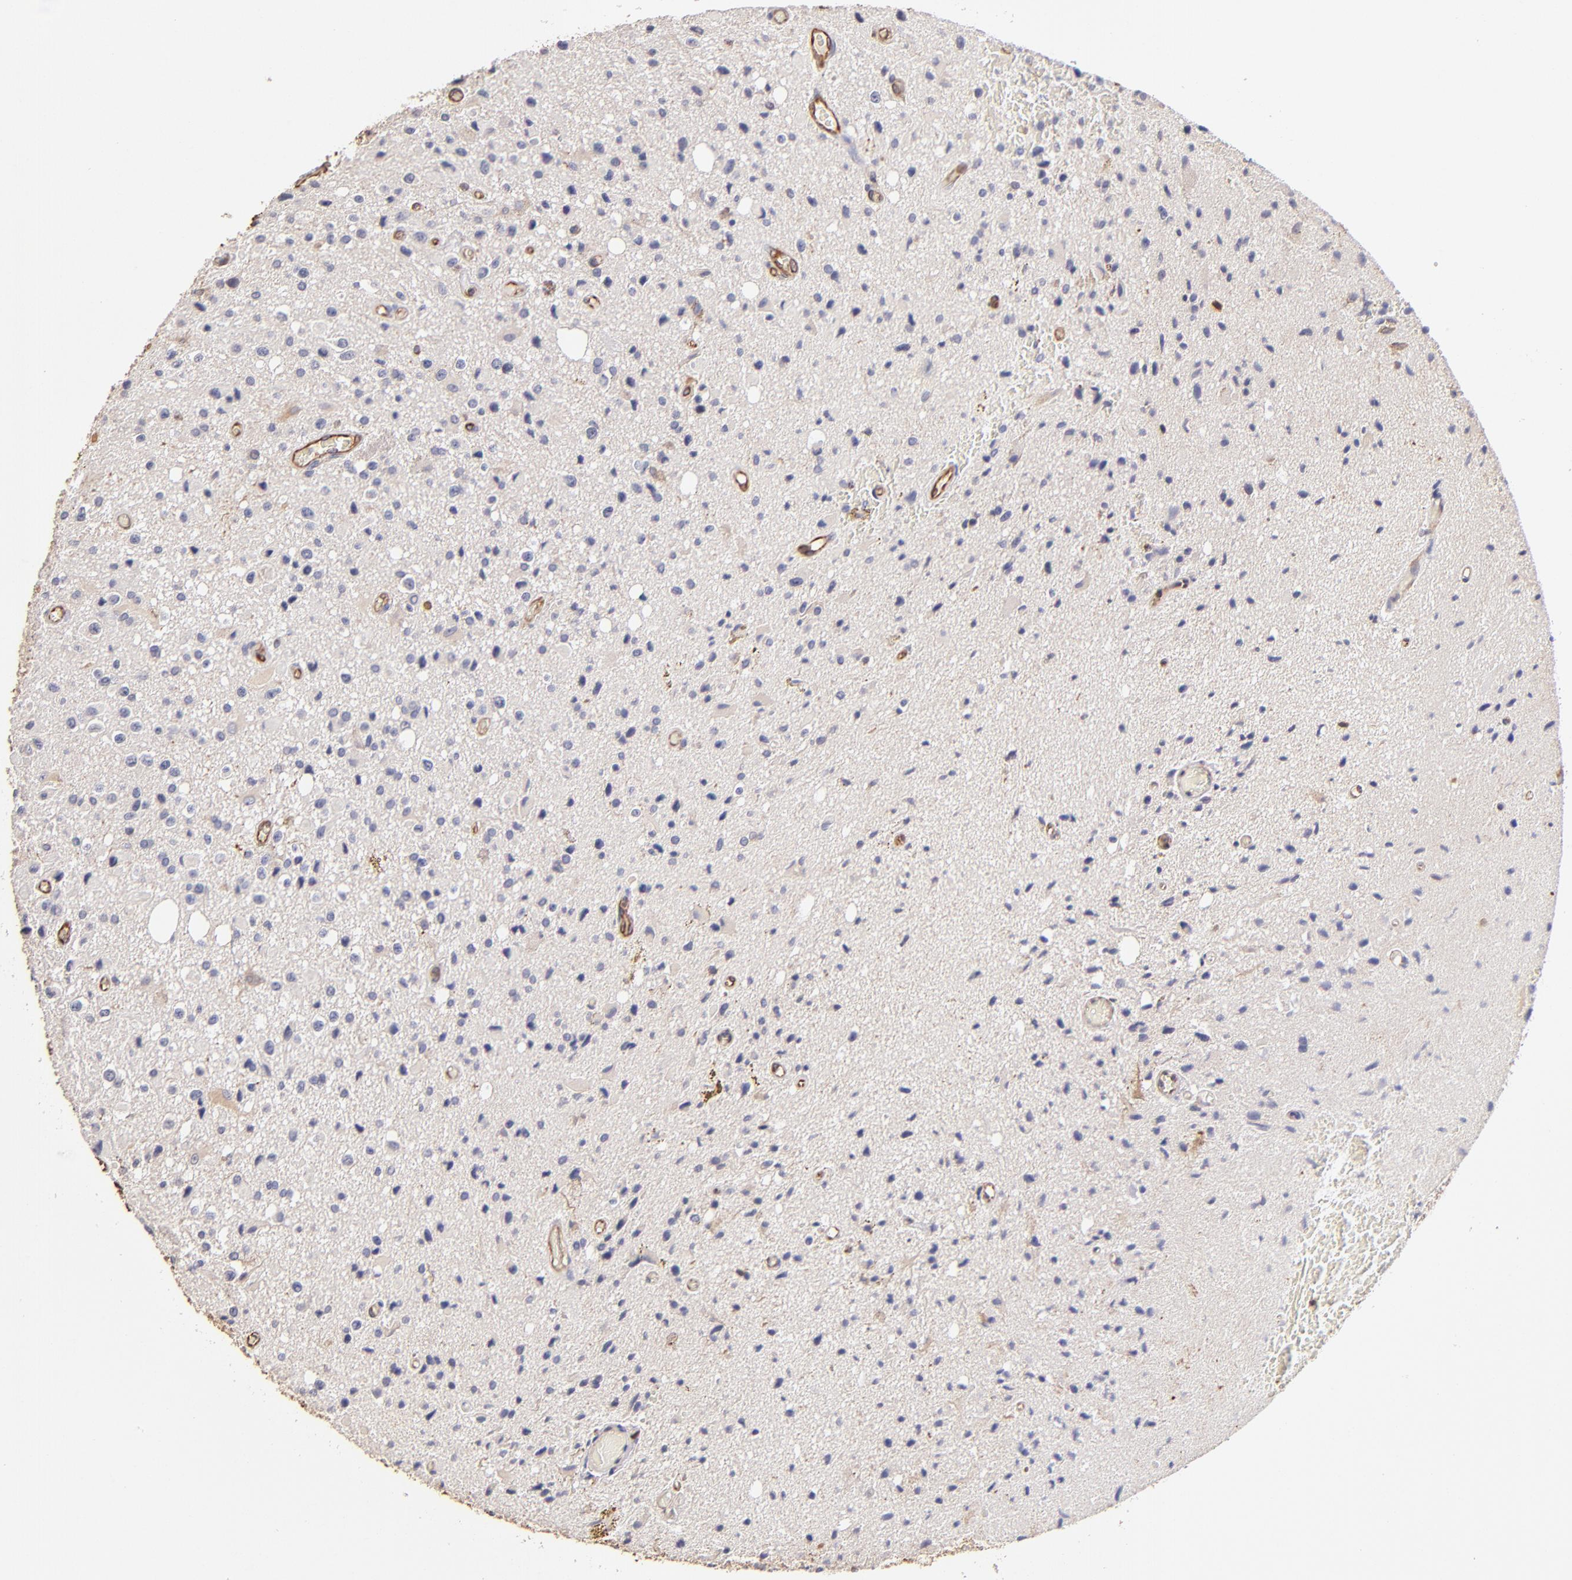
{"staining": {"intensity": "weak", "quantity": "<25%", "location": "cytoplasmic/membranous"}, "tissue": "glioma", "cell_type": "Tumor cells", "image_type": "cancer", "snomed": [{"axis": "morphology", "description": "Glioma, malignant, Low grade"}, {"axis": "topography", "description": "Brain"}], "caption": "Image shows no protein expression in tumor cells of malignant low-grade glioma tissue.", "gene": "ABCC1", "patient": {"sex": "male", "age": 58}}